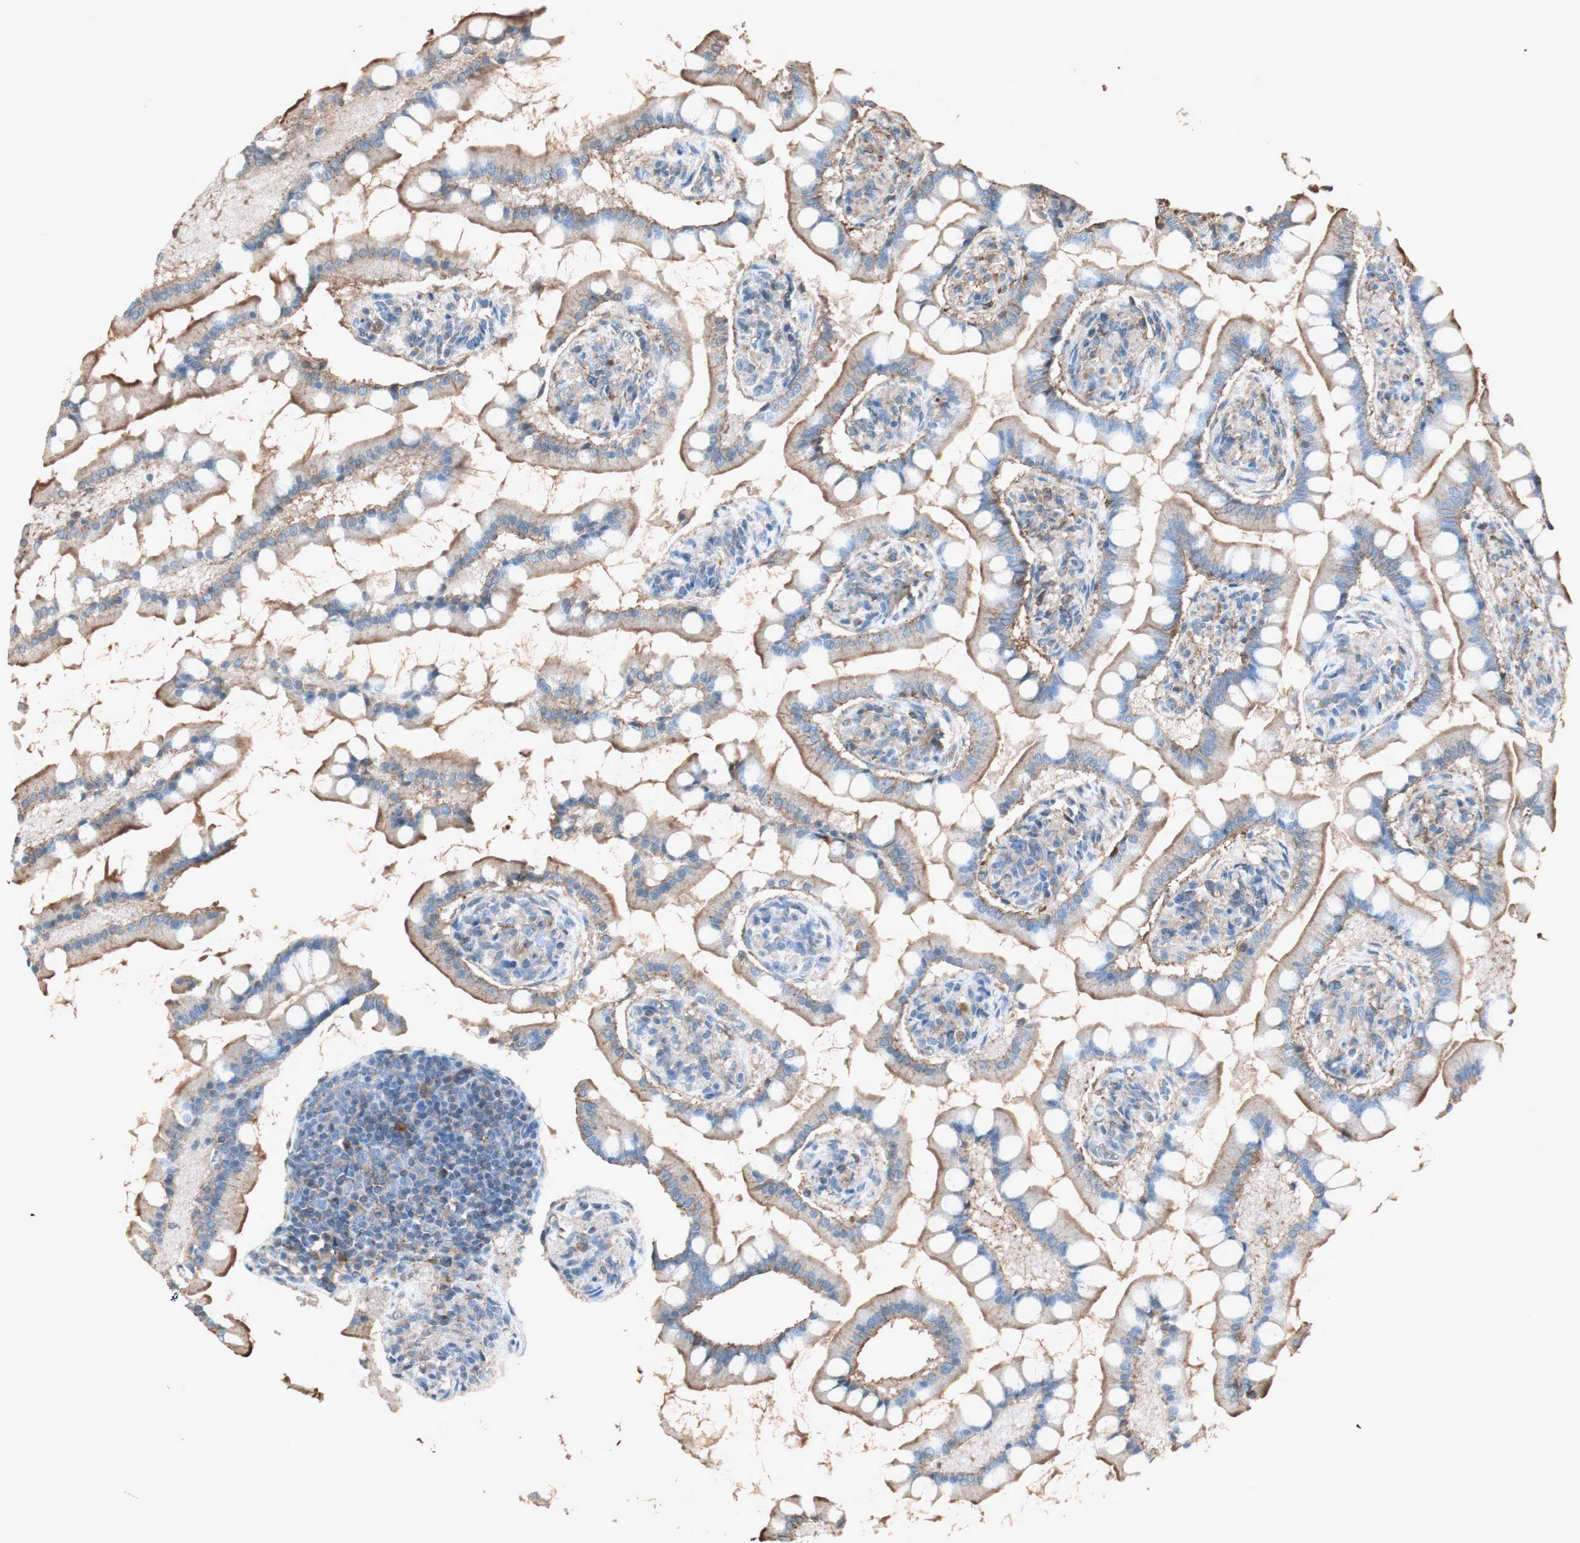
{"staining": {"intensity": "moderate", "quantity": ">75%", "location": "cytoplasmic/membranous"}, "tissue": "small intestine", "cell_type": "Glandular cells", "image_type": "normal", "snomed": [{"axis": "morphology", "description": "Normal tissue, NOS"}, {"axis": "topography", "description": "Small intestine"}], "caption": "DAB immunohistochemical staining of normal small intestine exhibits moderate cytoplasmic/membranous protein positivity in about >75% of glandular cells.", "gene": "MMP14", "patient": {"sex": "male", "age": 41}}